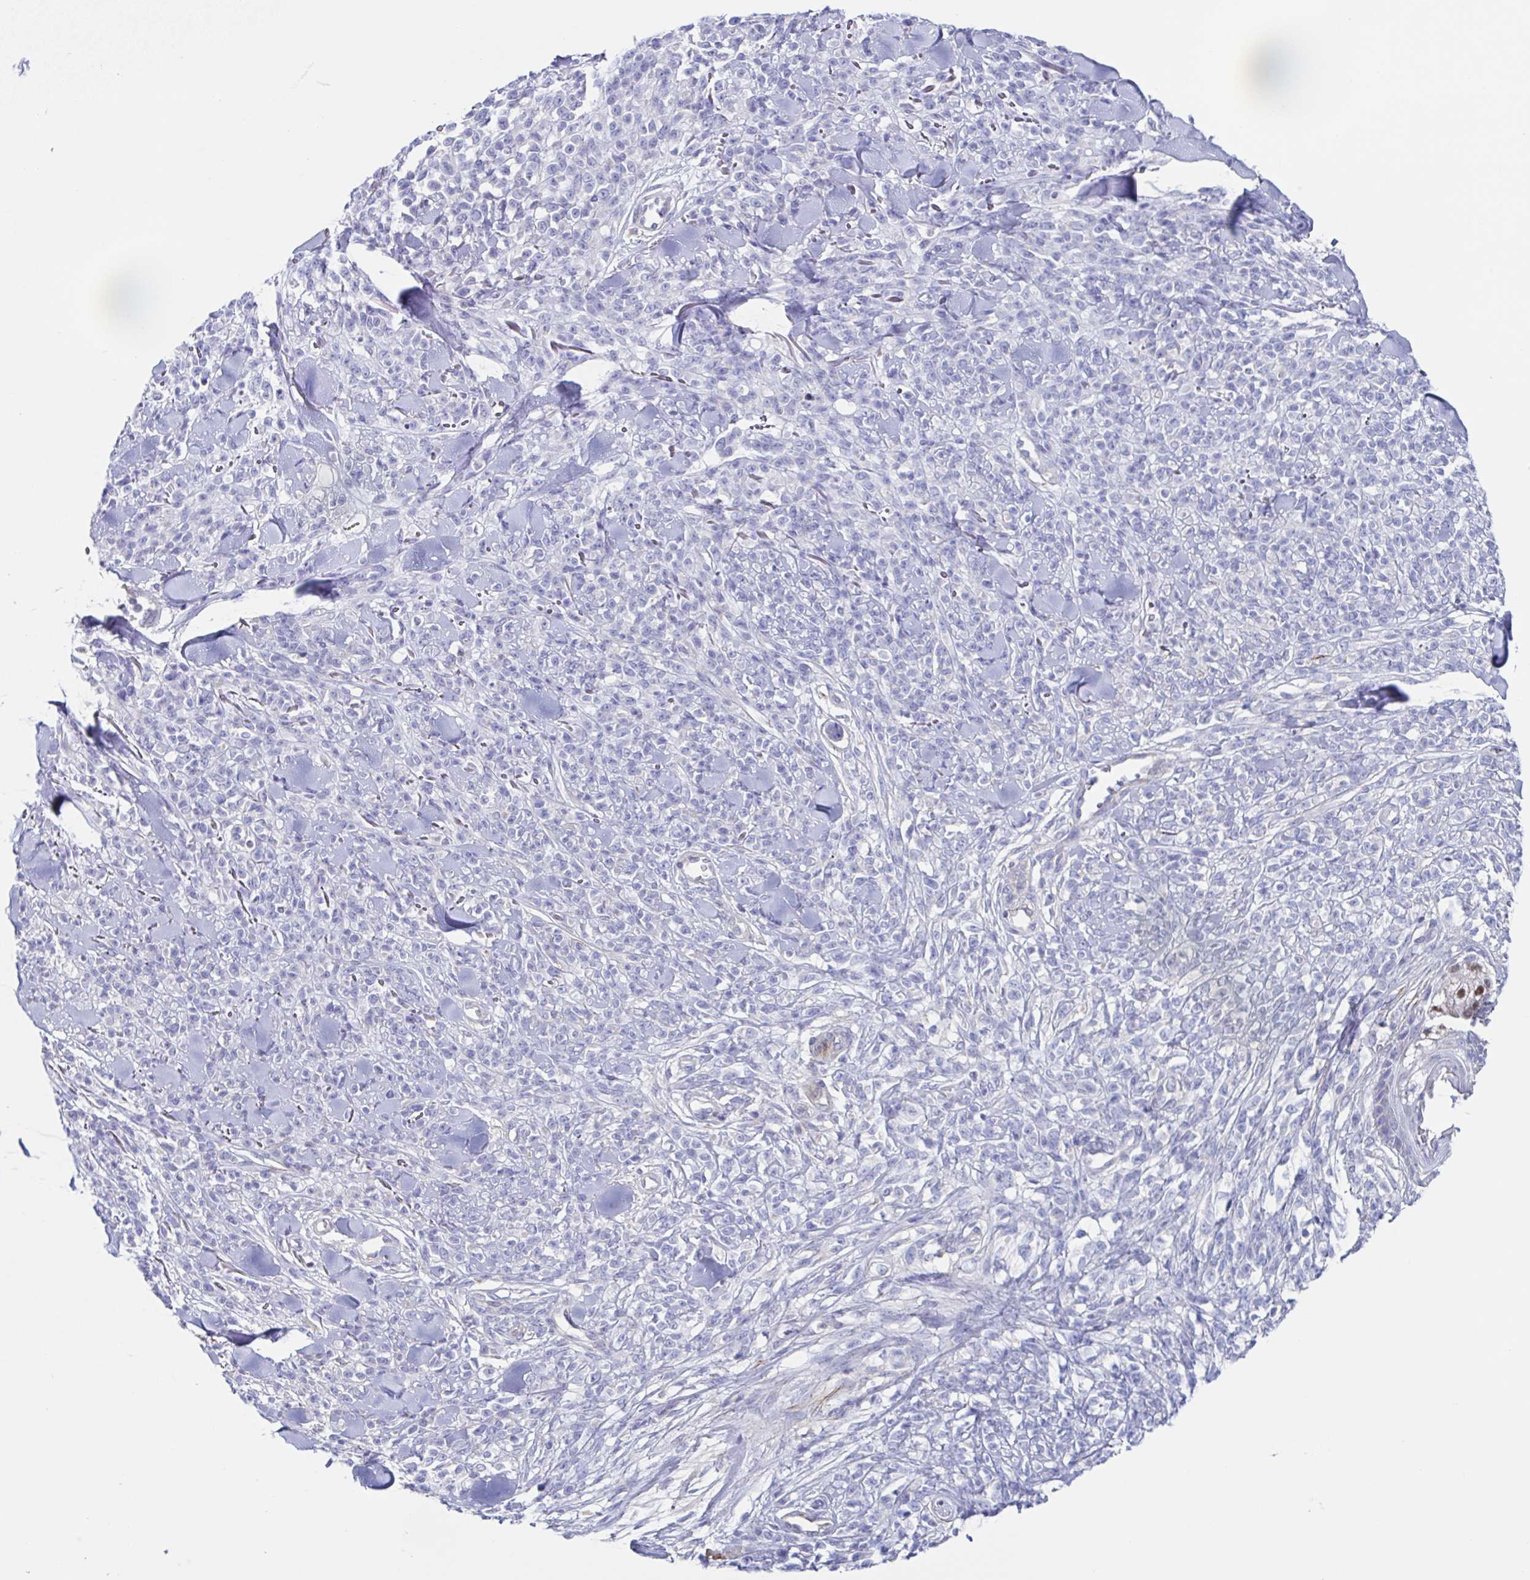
{"staining": {"intensity": "negative", "quantity": "none", "location": "none"}, "tissue": "melanoma", "cell_type": "Tumor cells", "image_type": "cancer", "snomed": [{"axis": "morphology", "description": "Malignant melanoma, NOS"}, {"axis": "topography", "description": "Skin"}, {"axis": "topography", "description": "Skin of trunk"}], "caption": "A high-resolution histopathology image shows IHC staining of malignant melanoma, which exhibits no significant expression in tumor cells. (DAB IHC with hematoxylin counter stain).", "gene": "PBOV1", "patient": {"sex": "male", "age": 74}}